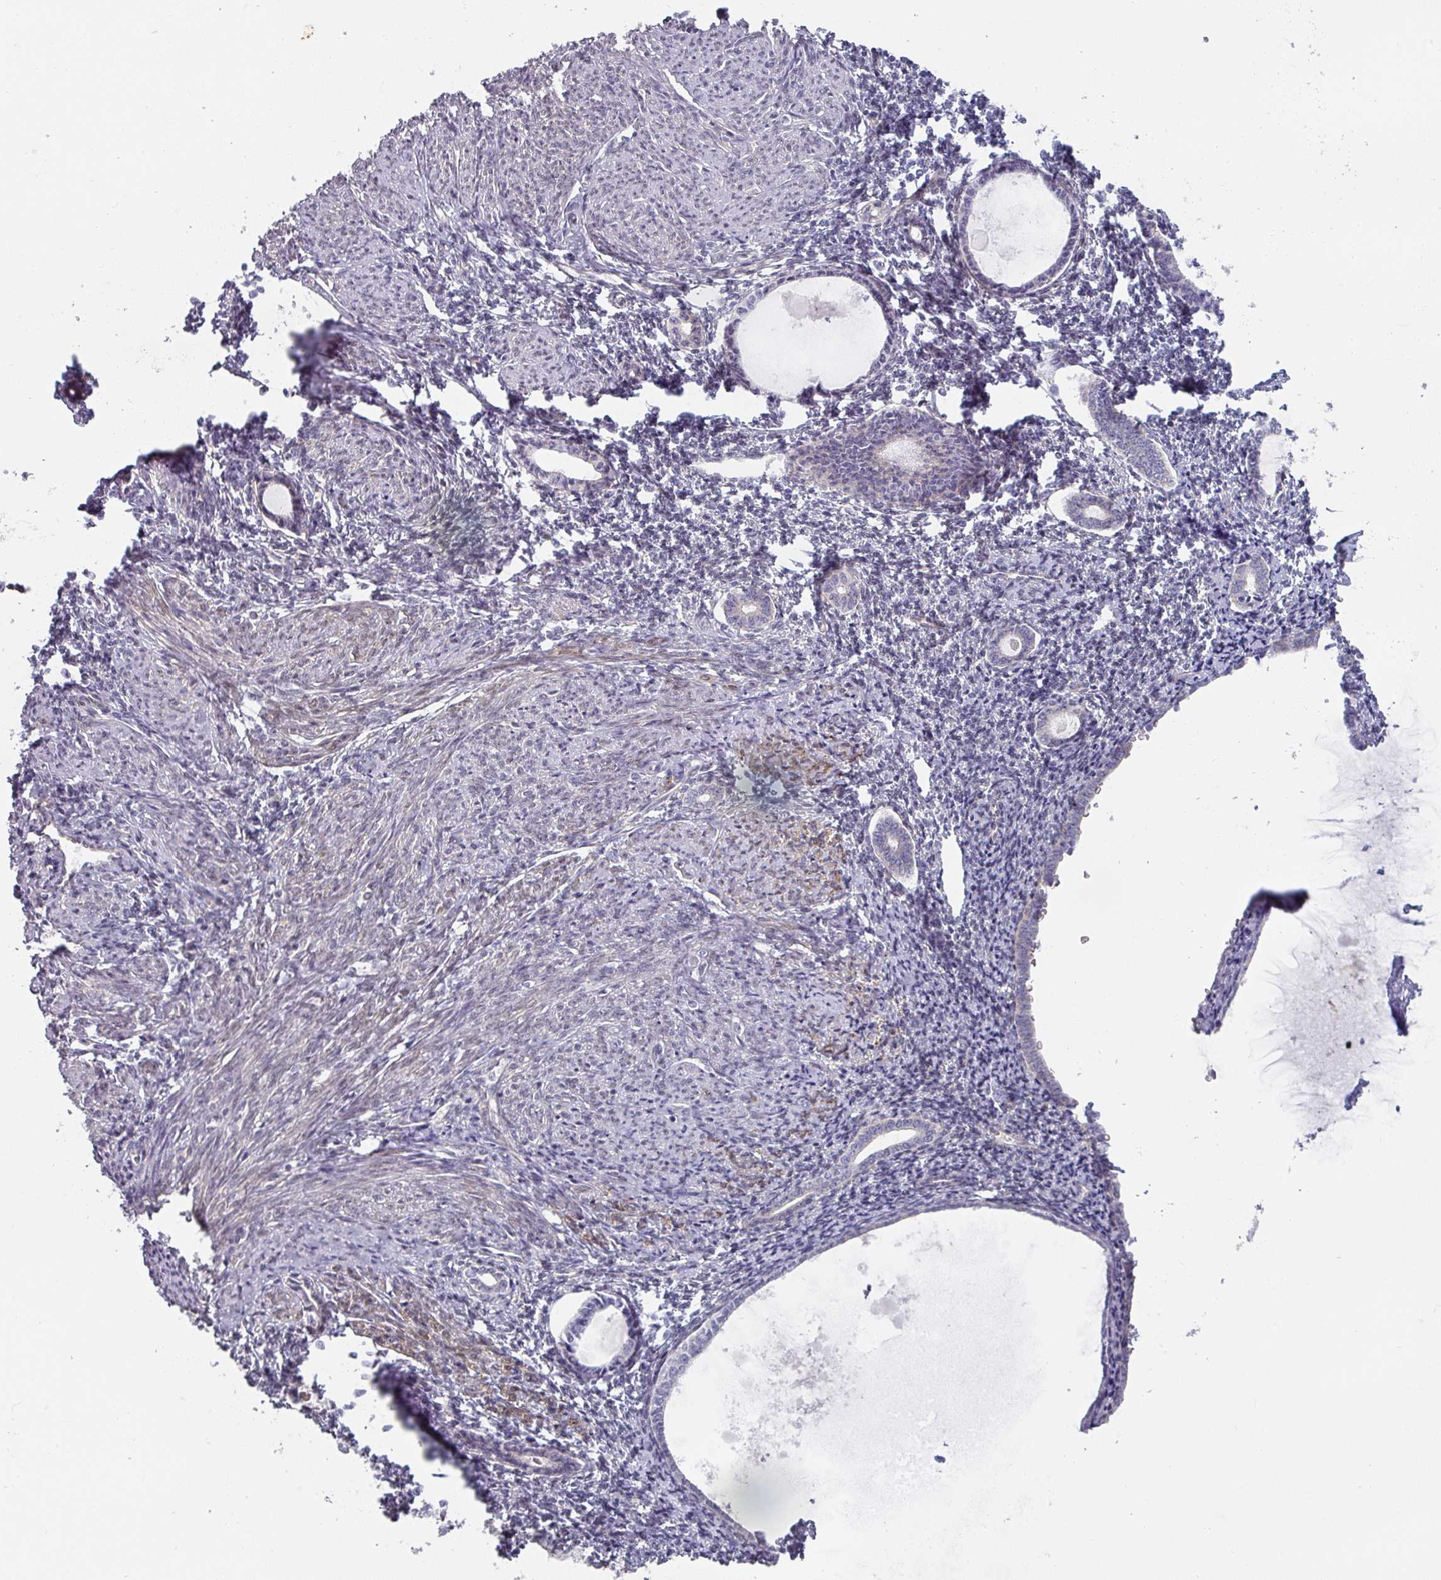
{"staining": {"intensity": "weak", "quantity": "25%-75%", "location": "cytoplasmic/membranous"}, "tissue": "endometrium", "cell_type": "Cells in endometrial stroma", "image_type": "normal", "snomed": [{"axis": "morphology", "description": "Normal tissue, NOS"}, {"axis": "topography", "description": "Endometrium"}], "caption": "Immunohistochemistry (DAB (3,3'-diaminobenzidine)) staining of benign human endometrium exhibits weak cytoplasmic/membranous protein positivity in about 25%-75% of cells in endometrial stroma.", "gene": "TAPT1", "patient": {"sex": "female", "age": 63}}